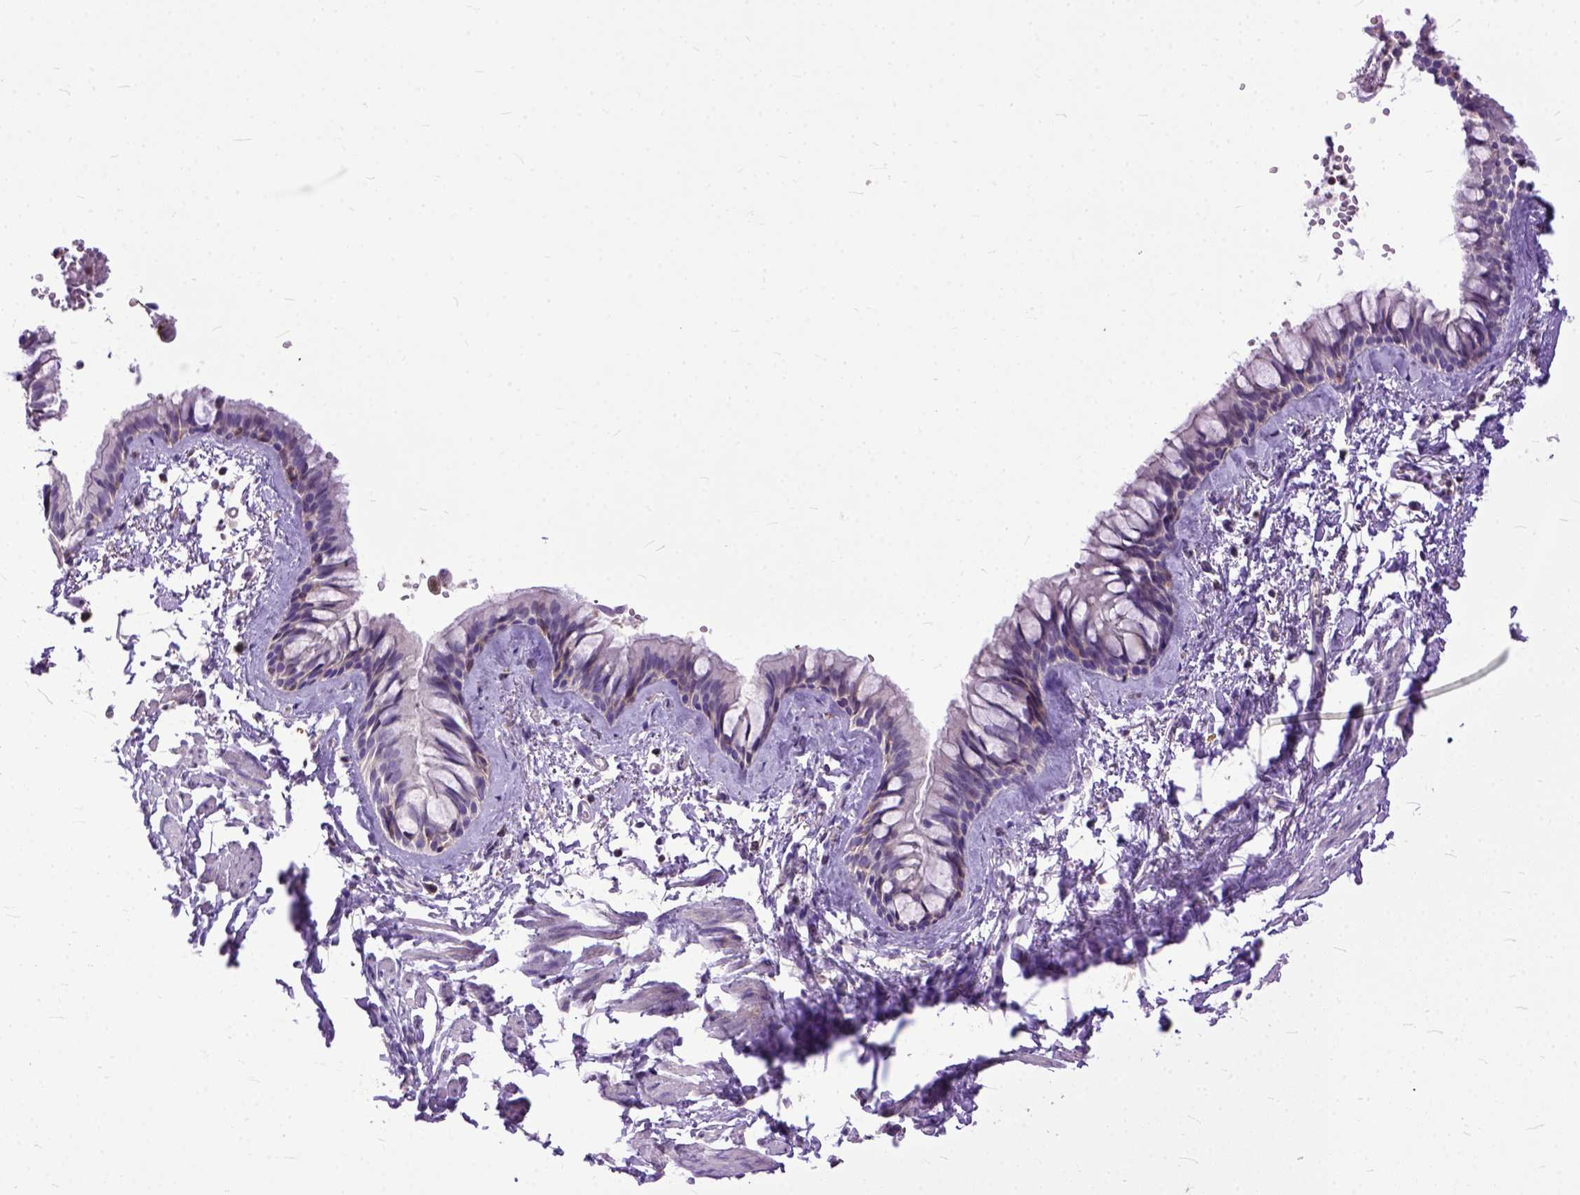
{"staining": {"intensity": "weak", "quantity": "25%-75%", "location": "cytoplasmic/membranous"}, "tissue": "bronchus", "cell_type": "Respiratory epithelial cells", "image_type": "normal", "snomed": [{"axis": "morphology", "description": "Normal tissue, NOS"}, {"axis": "topography", "description": "Bronchus"}], "caption": "Normal bronchus was stained to show a protein in brown. There is low levels of weak cytoplasmic/membranous expression in approximately 25%-75% of respiratory epithelial cells. (Stains: DAB in brown, nuclei in blue, Microscopy: brightfield microscopy at high magnification).", "gene": "NAMPT", "patient": {"sex": "female", "age": 59}}